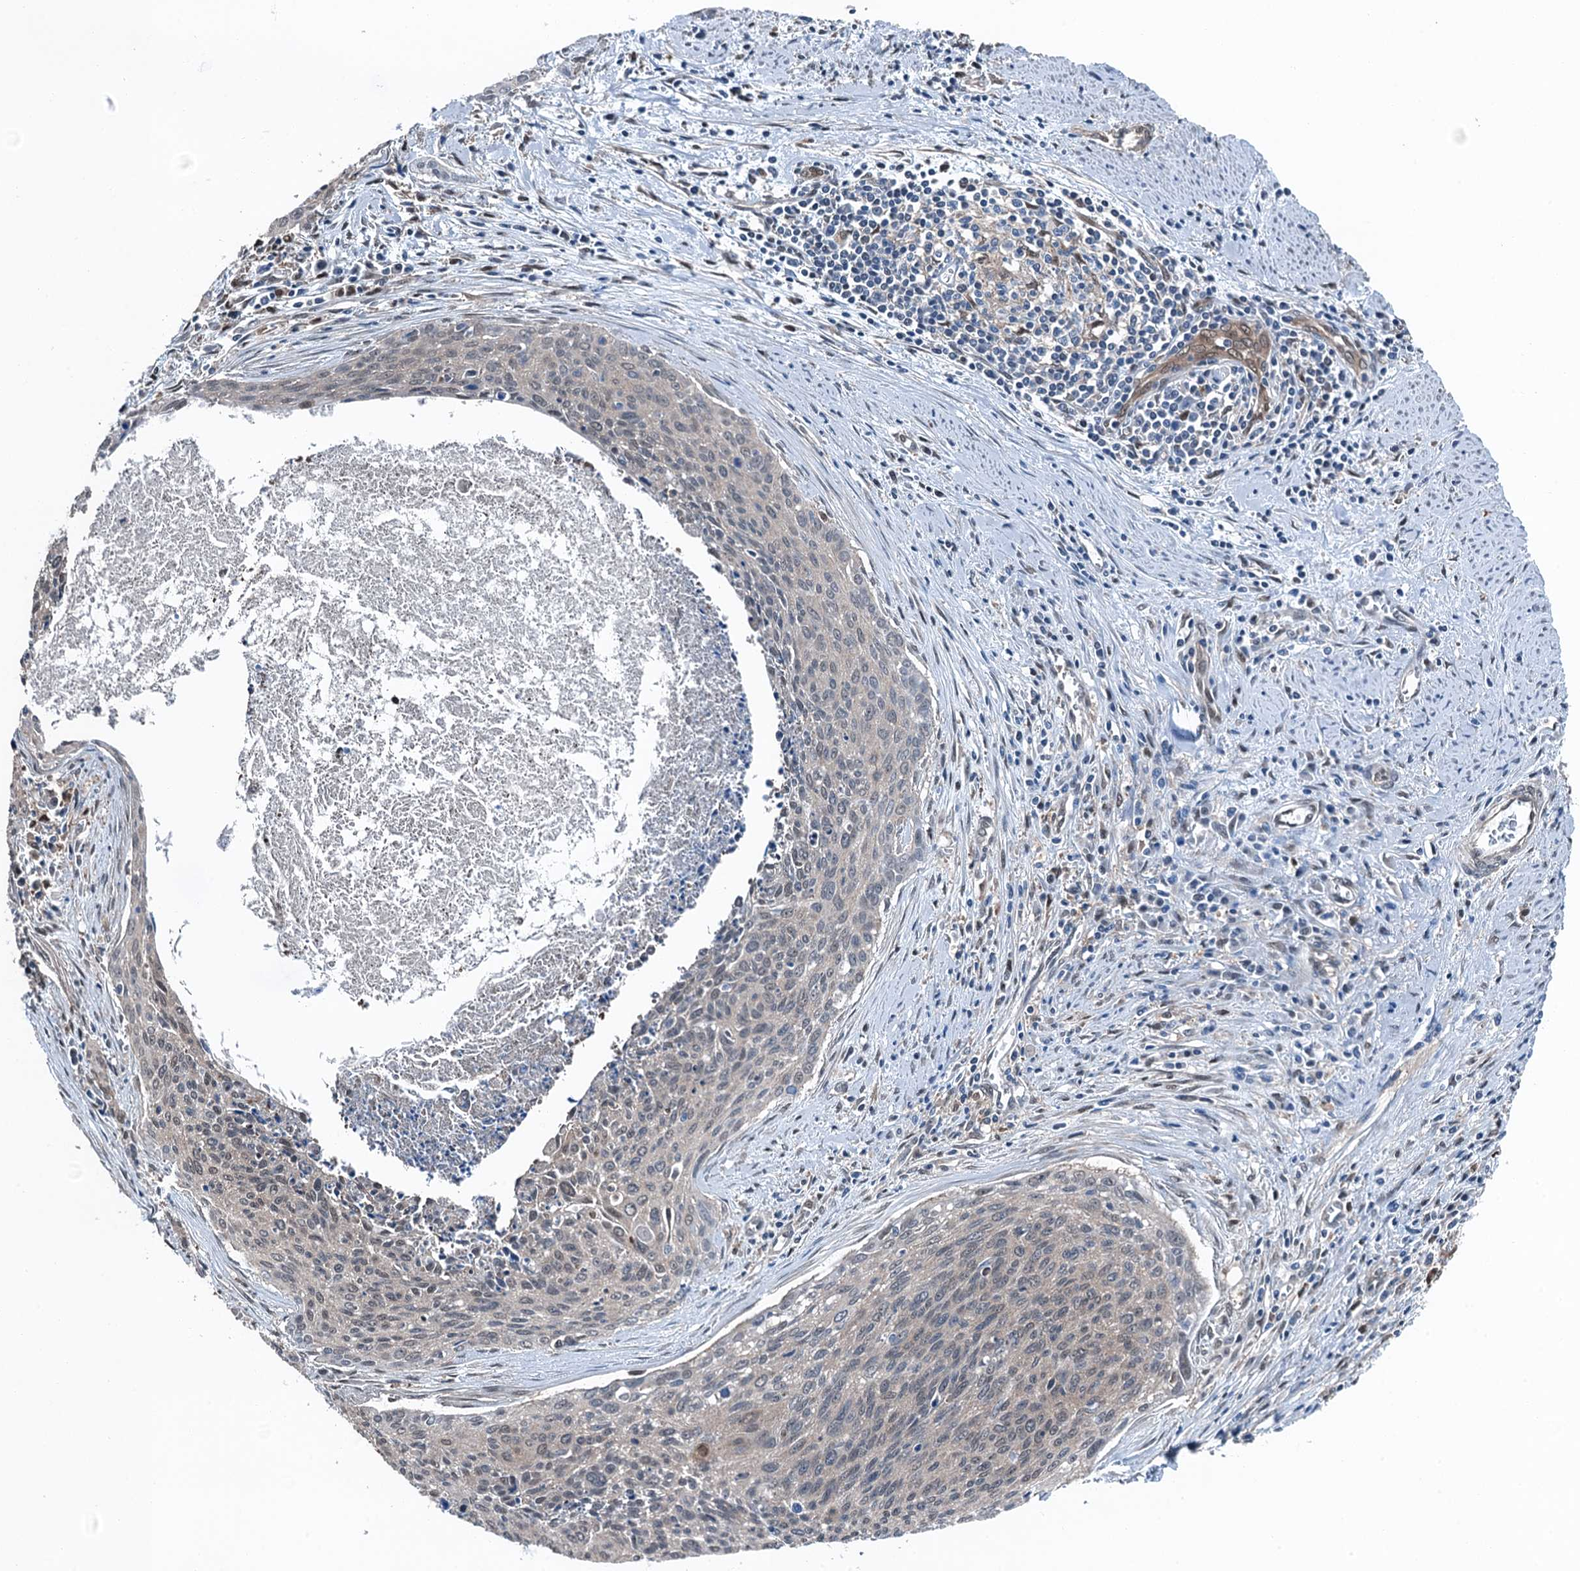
{"staining": {"intensity": "negative", "quantity": "none", "location": "none"}, "tissue": "cervical cancer", "cell_type": "Tumor cells", "image_type": "cancer", "snomed": [{"axis": "morphology", "description": "Squamous cell carcinoma, NOS"}, {"axis": "topography", "description": "Cervix"}], "caption": "This image is of cervical cancer (squamous cell carcinoma) stained with immunohistochemistry (IHC) to label a protein in brown with the nuclei are counter-stained blue. There is no expression in tumor cells. Nuclei are stained in blue.", "gene": "RNH1", "patient": {"sex": "female", "age": 55}}